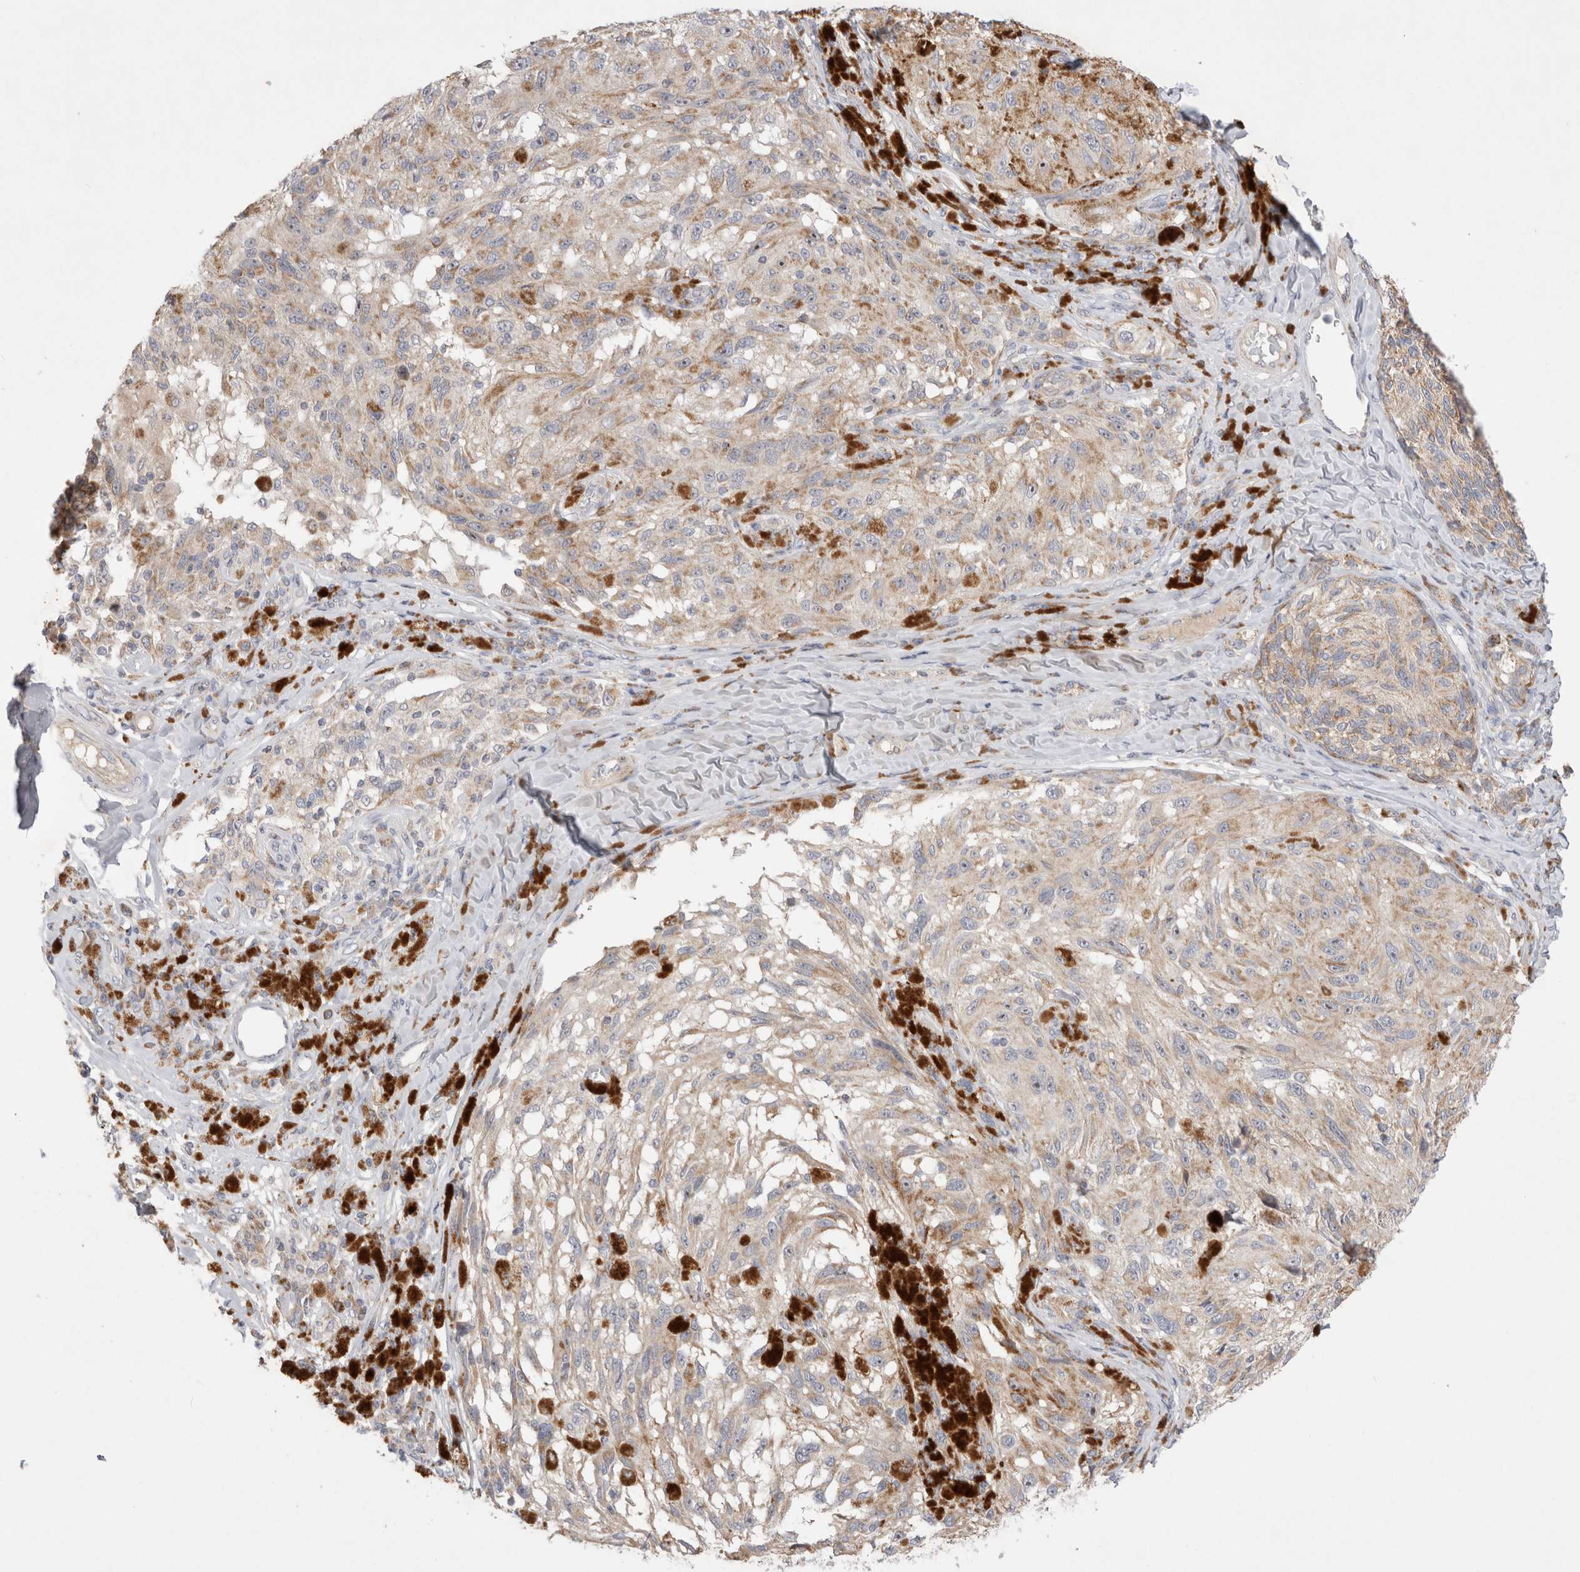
{"staining": {"intensity": "moderate", "quantity": ">75%", "location": "cytoplasmic/membranous"}, "tissue": "melanoma", "cell_type": "Tumor cells", "image_type": "cancer", "snomed": [{"axis": "morphology", "description": "Malignant melanoma, NOS"}, {"axis": "topography", "description": "Skin"}], "caption": "The immunohistochemical stain shows moderate cytoplasmic/membranous expression in tumor cells of melanoma tissue. The protein is shown in brown color, while the nuclei are stained blue.", "gene": "CHADL", "patient": {"sex": "female", "age": 73}}